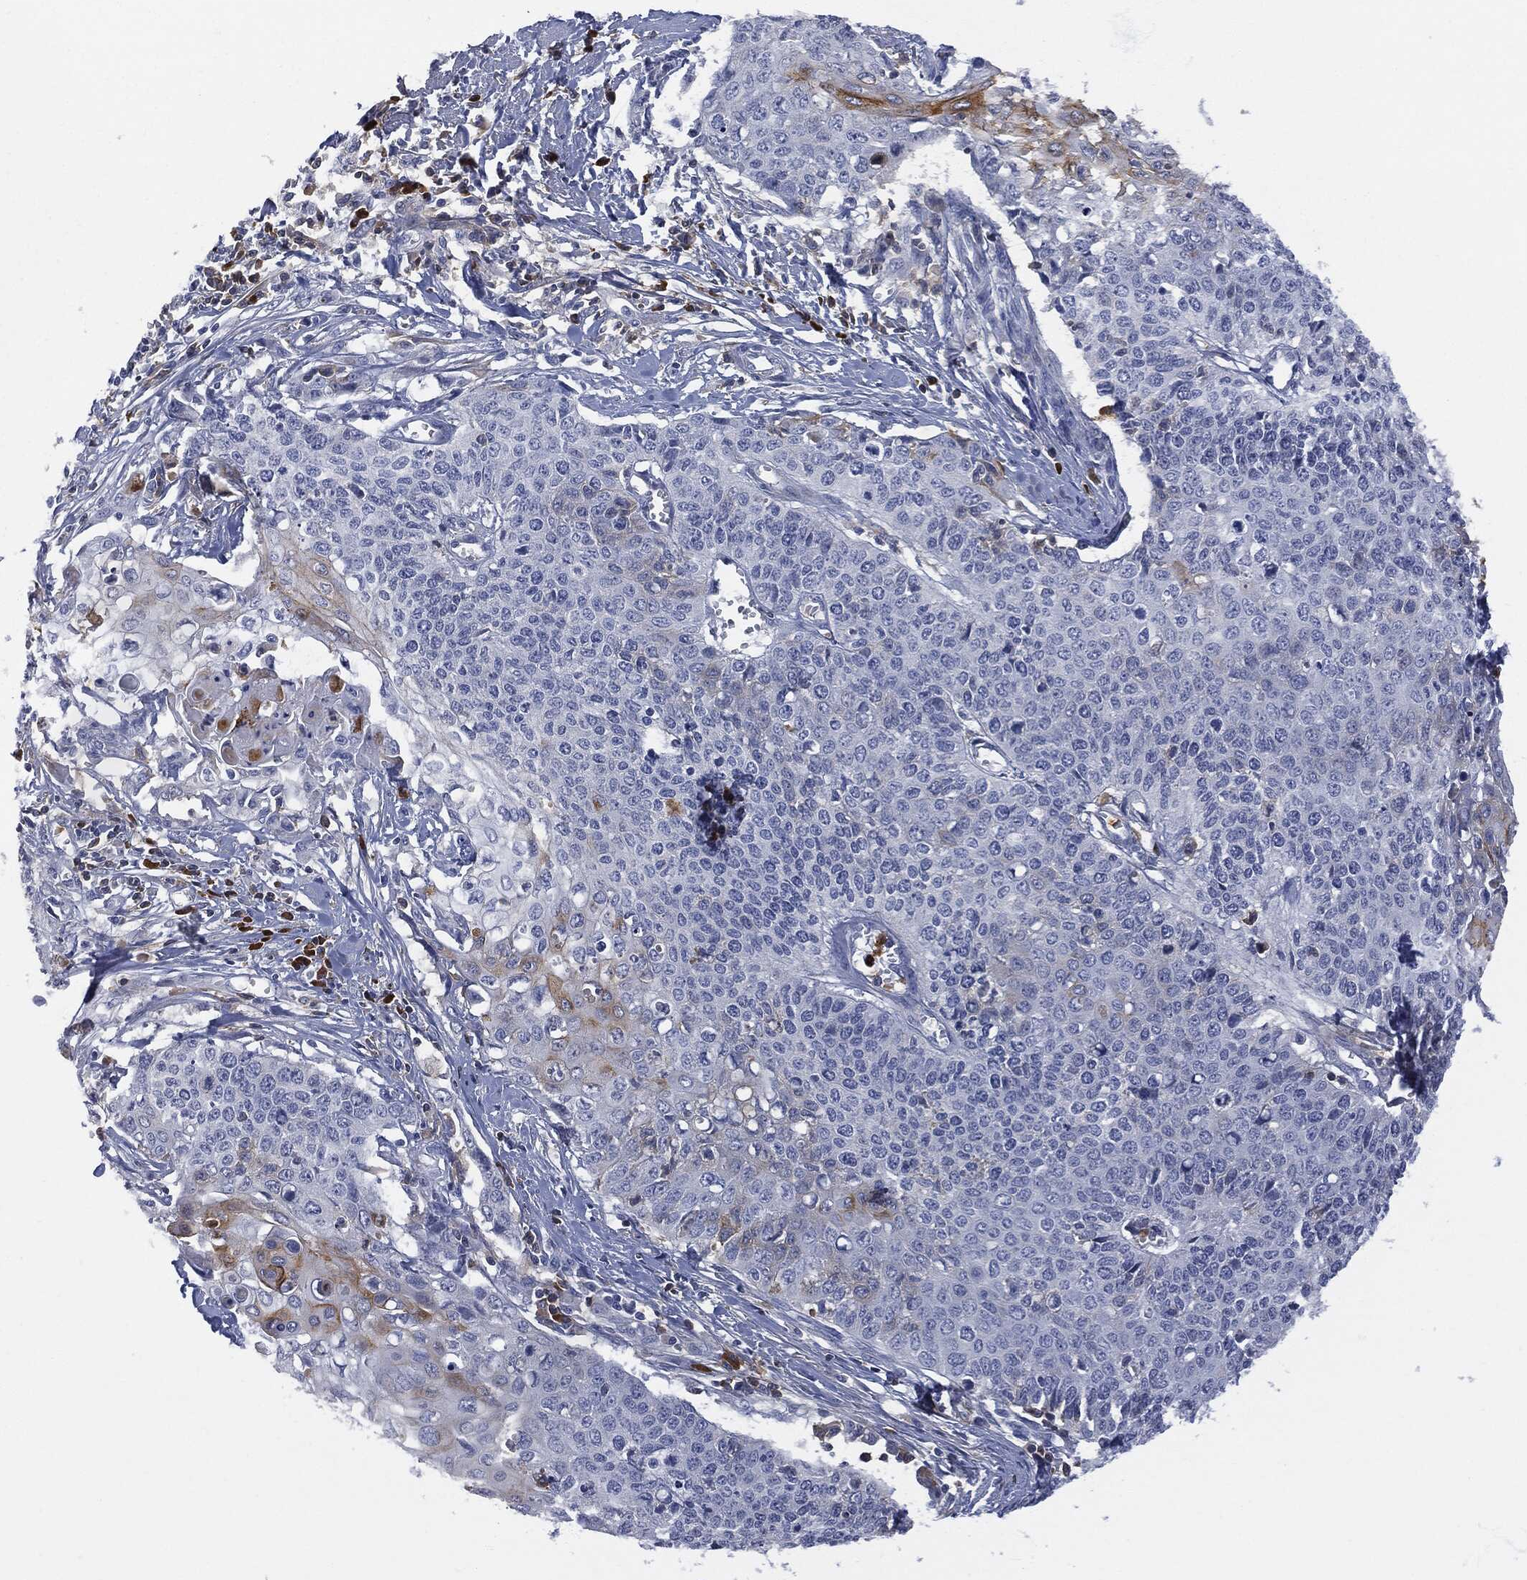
{"staining": {"intensity": "negative", "quantity": "none", "location": "none"}, "tissue": "cervical cancer", "cell_type": "Tumor cells", "image_type": "cancer", "snomed": [{"axis": "morphology", "description": "Squamous cell carcinoma, NOS"}, {"axis": "topography", "description": "Cervix"}], "caption": "IHC of cervical cancer (squamous cell carcinoma) displays no staining in tumor cells.", "gene": "BTK", "patient": {"sex": "female", "age": 39}}